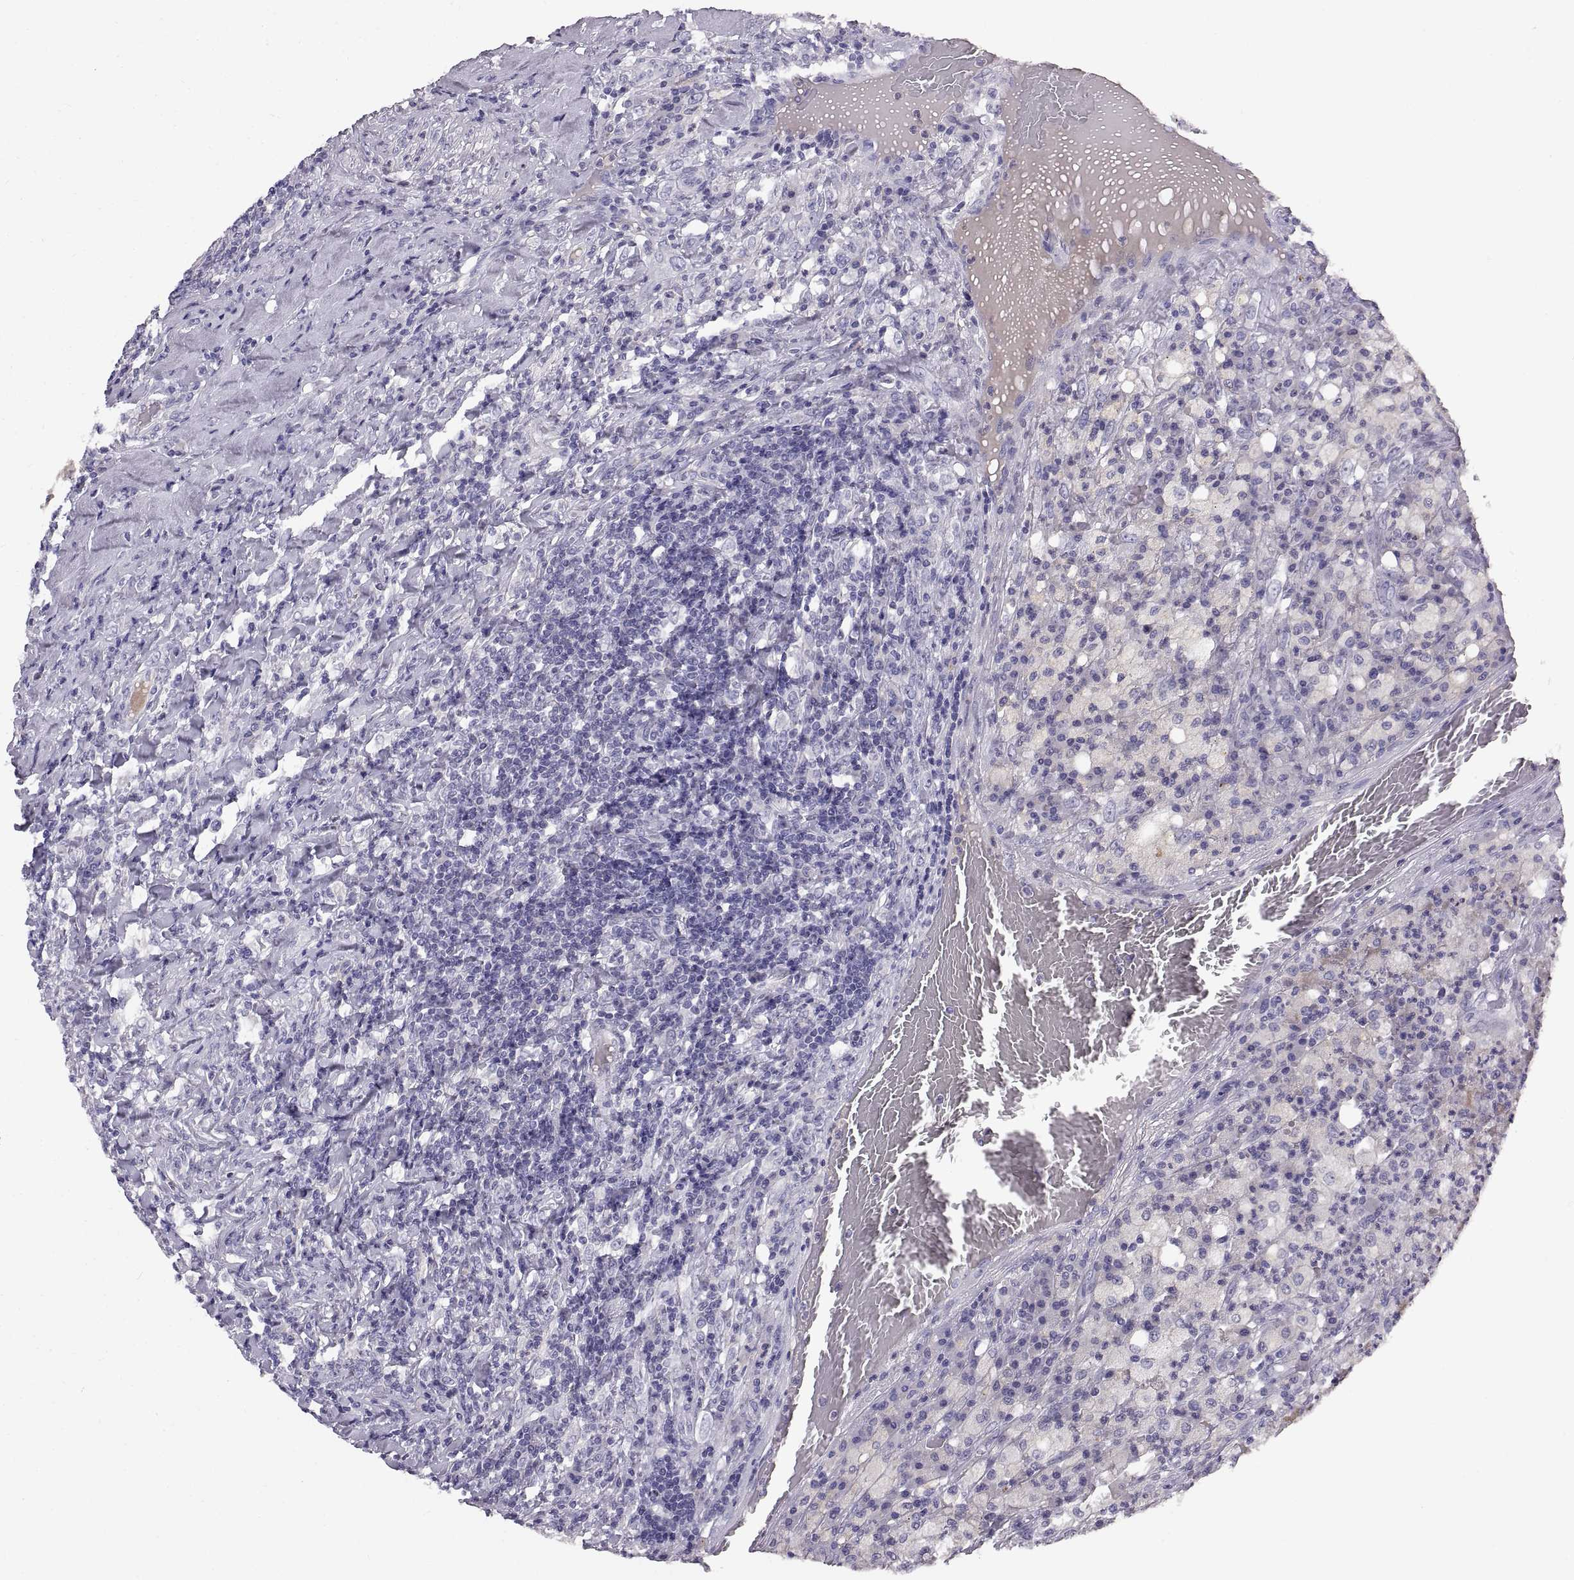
{"staining": {"intensity": "negative", "quantity": "none", "location": "none"}, "tissue": "testis cancer", "cell_type": "Tumor cells", "image_type": "cancer", "snomed": [{"axis": "morphology", "description": "Necrosis, NOS"}, {"axis": "morphology", "description": "Carcinoma, Embryonal, NOS"}, {"axis": "topography", "description": "Testis"}], "caption": "Tumor cells show no significant protein positivity in testis cancer. (DAB immunohistochemistry (IHC) with hematoxylin counter stain).", "gene": "ADAM32", "patient": {"sex": "male", "age": 19}}